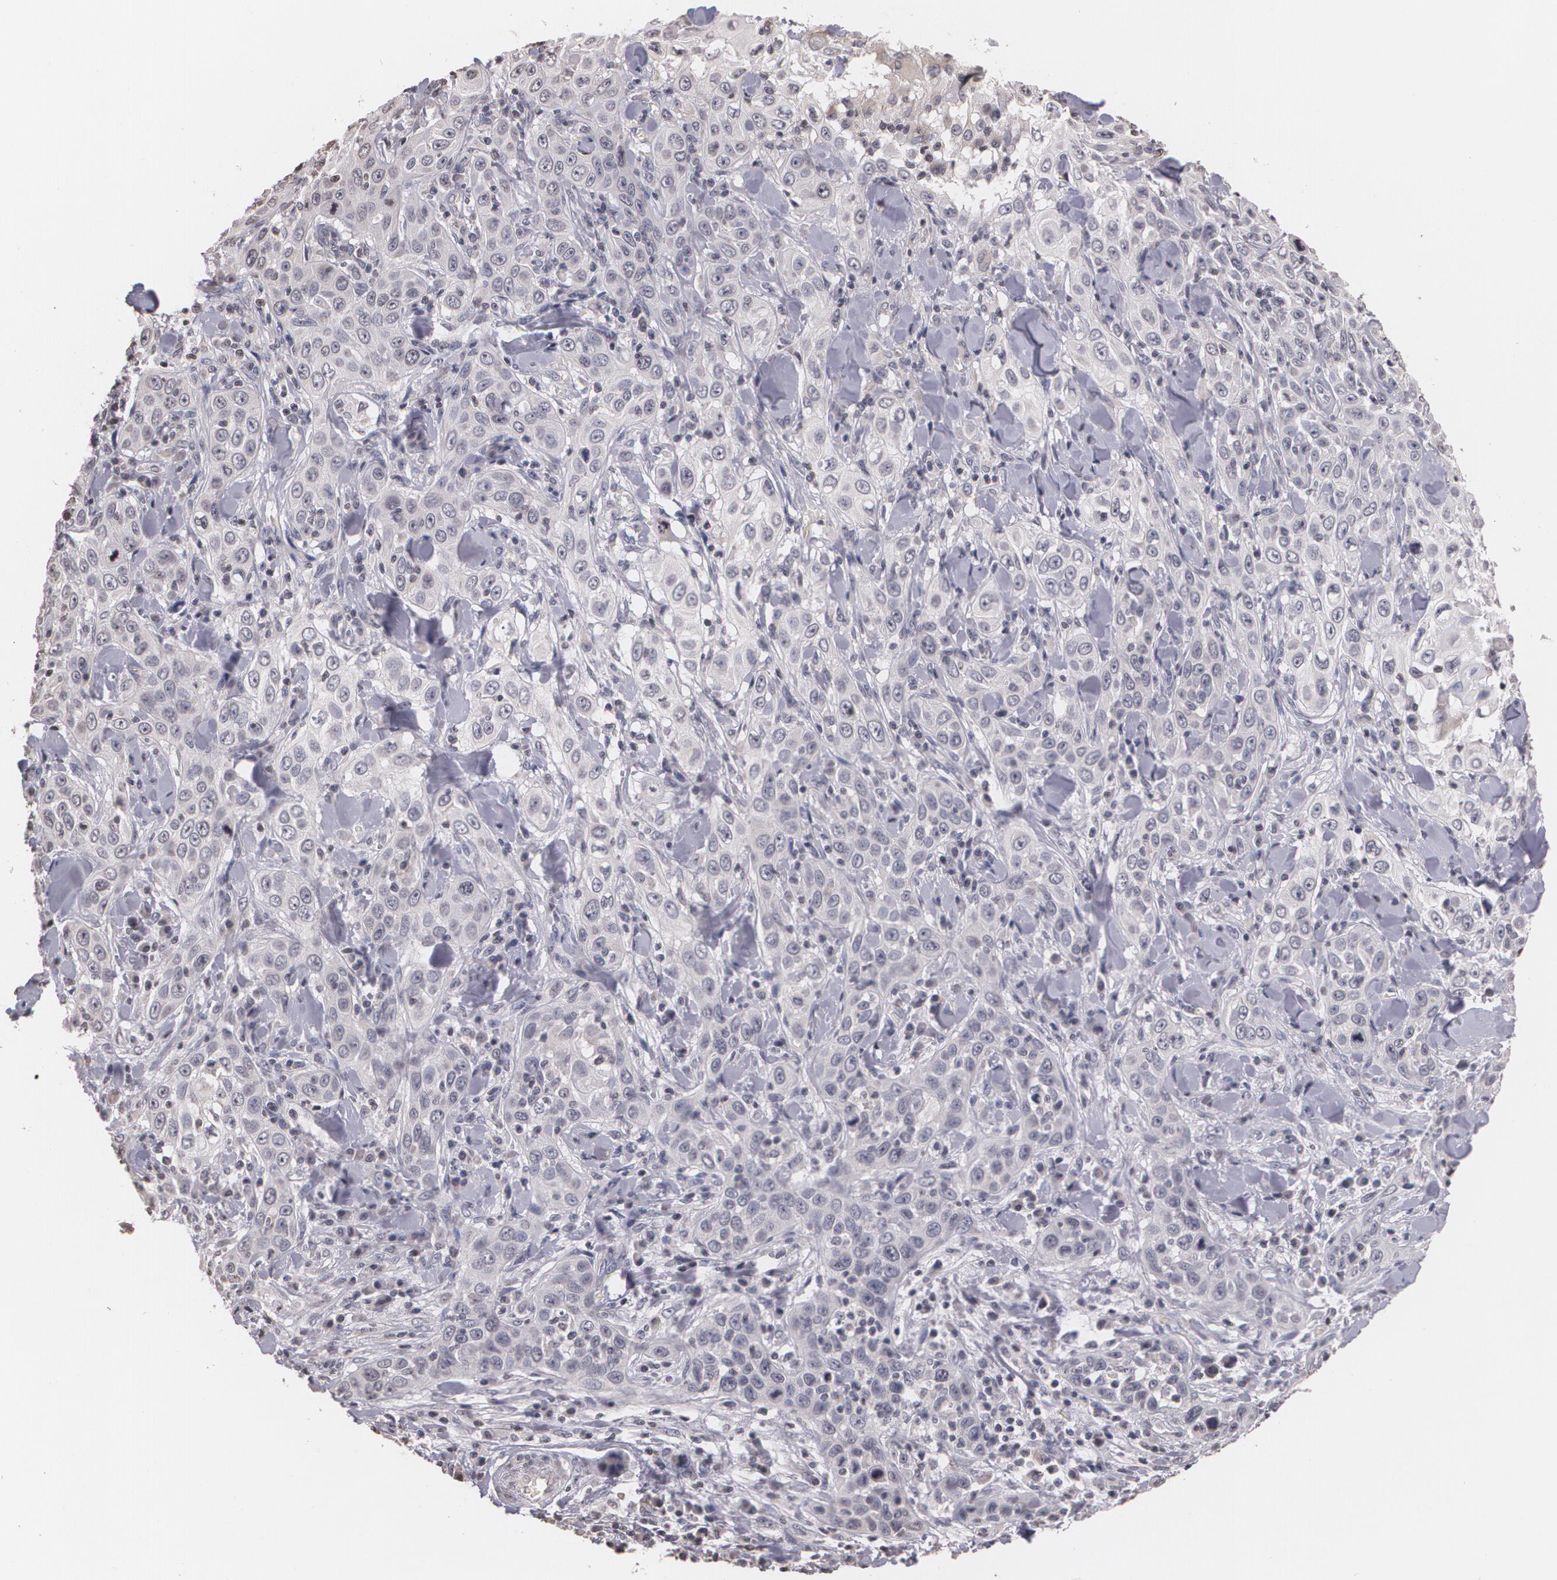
{"staining": {"intensity": "negative", "quantity": "none", "location": "none"}, "tissue": "skin cancer", "cell_type": "Tumor cells", "image_type": "cancer", "snomed": [{"axis": "morphology", "description": "Squamous cell carcinoma, NOS"}, {"axis": "topography", "description": "Skin"}], "caption": "This photomicrograph is of skin cancer stained with immunohistochemistry to label a protein in brown with the nuclei are counter-stained blue. There is no expression in tumor cells. (DAB IHC, high magnification).", "gene": "THRB", "patient": {"sex": "male", "age": 84}}